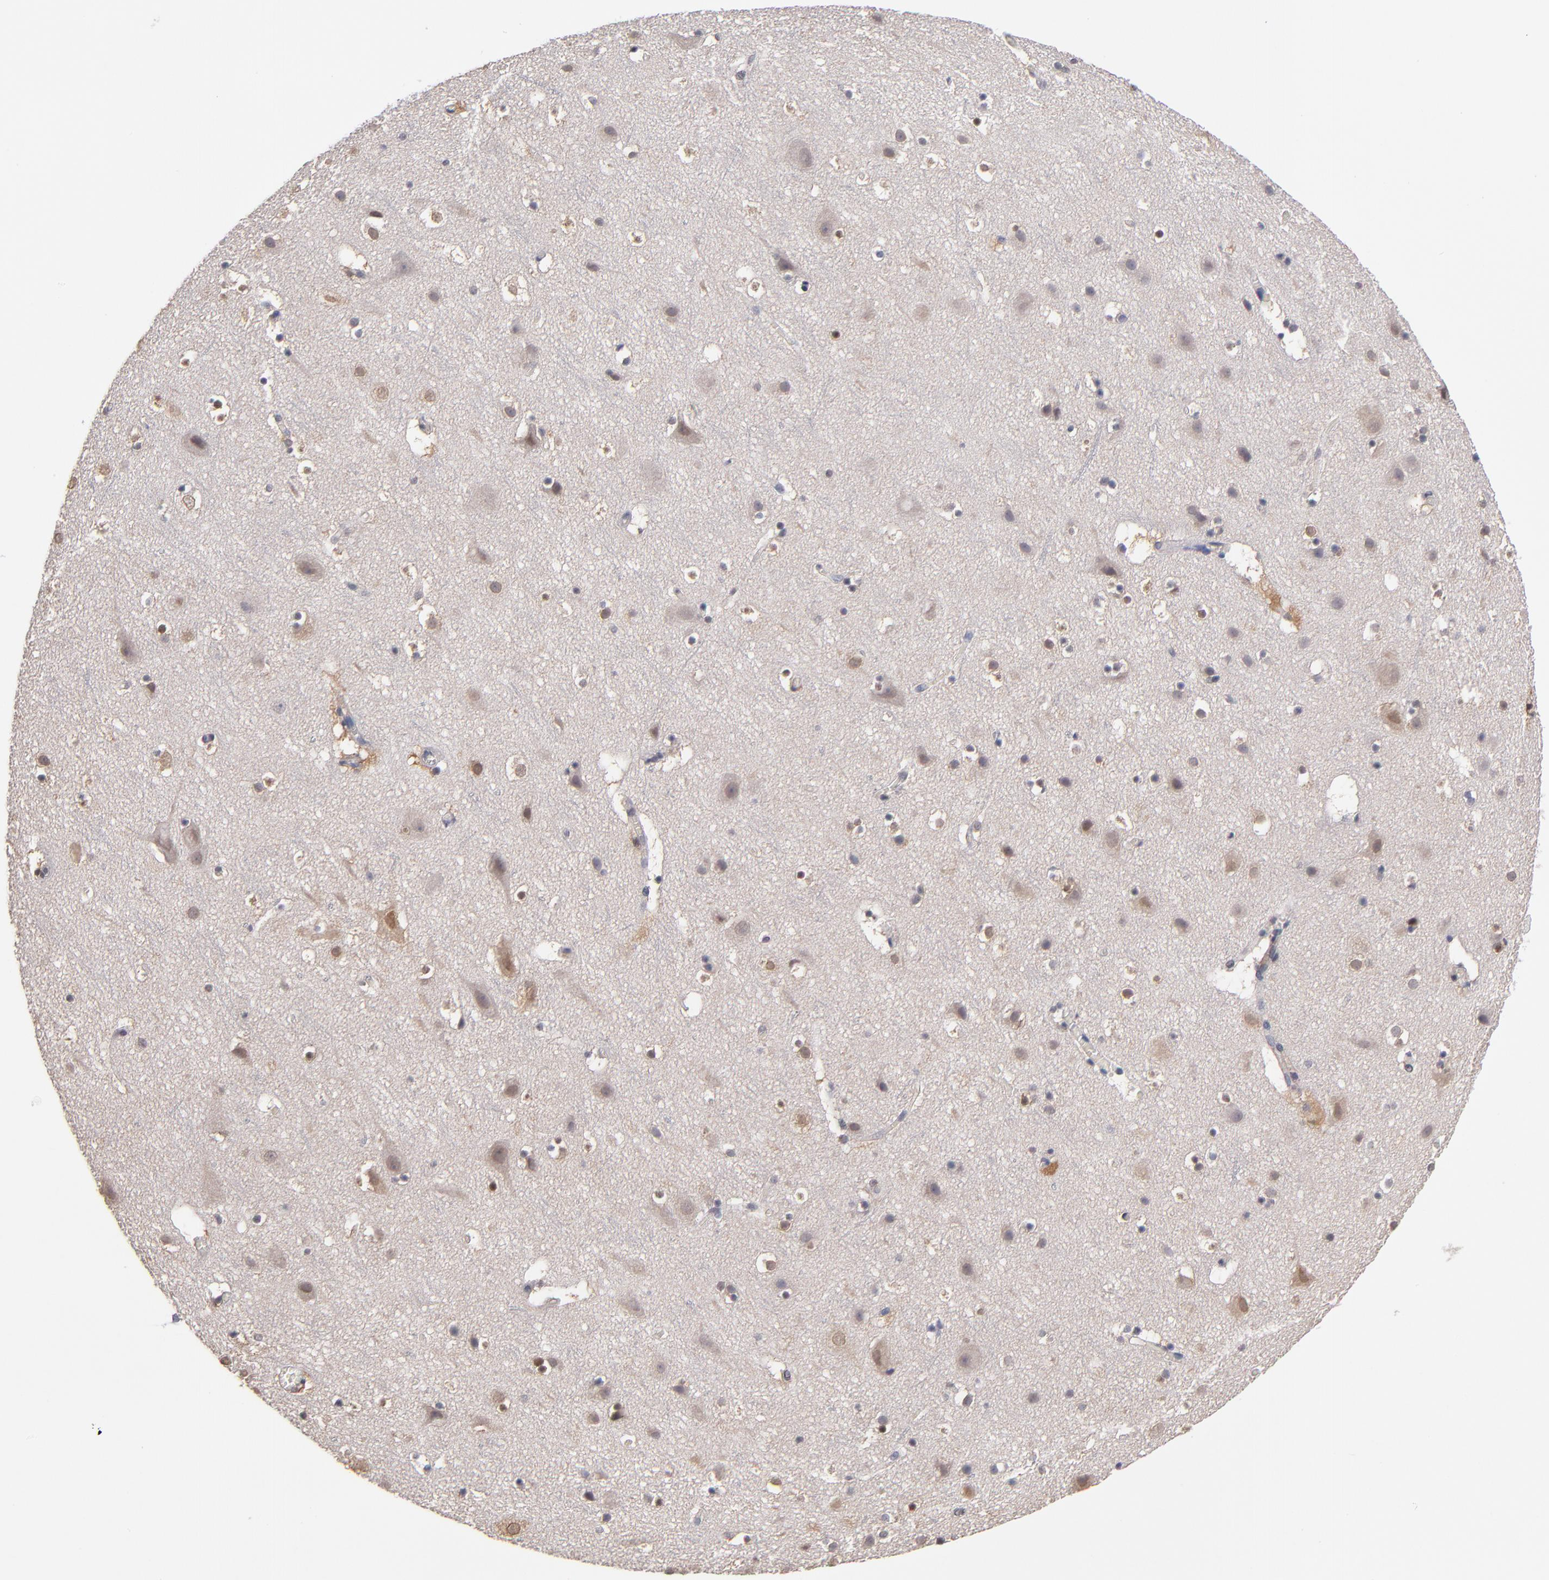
{"staining": {"intensity": "negative", "quantity": "none", "location": "none"}, "tissue": "cerebral cortex", "cell_type": "Endothelial cells", "image_type": "normal", "snomed": [{"axis": "morphology", "description": "Normal tissue, NOS"}, {"axis": "topography", "description": "Cerebral cortex"}], "caption": "The photomicrograph demonstrates no staining of endothelial cells in unremarkable cerebral cortex. Brightfield microscopy of immunohistochemistry stained with DAB (3,3'-diaminobenzidine) (brown) and hematoxylin (blue), captured at high magnification.", "gene": "PSMD10", "patient": {"sex": "male", "age": 45}}